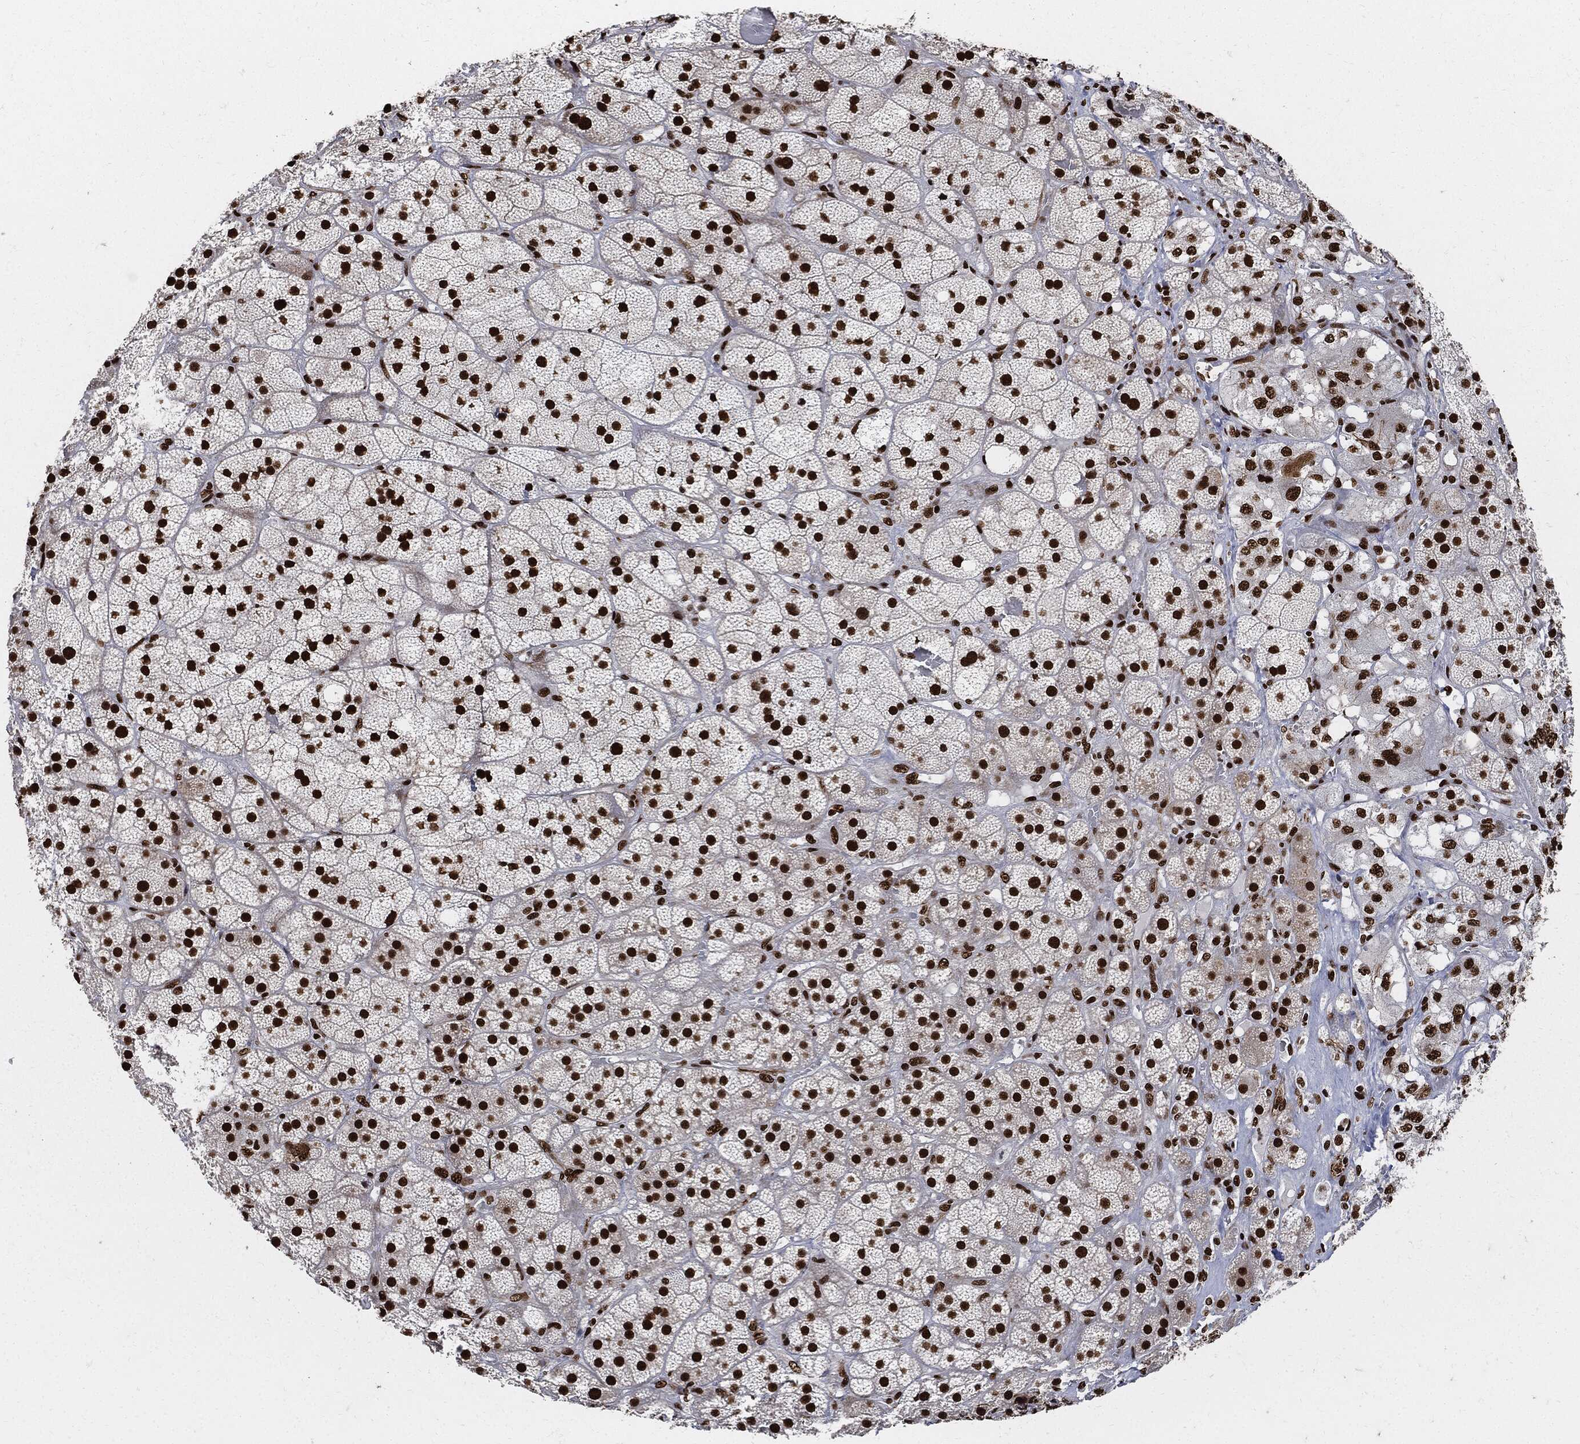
{"staining": {"intensity": "strong", "quantity": ">75%", "location": "nuclear"}, "tissue": "adrenal gland", "cell_type": "Glandular cells", "image_type": "normal", "snomed": [{"axis": "morphology", "description": "Normal tissue, NOS"}, {"axis": "topography", "description": "Adrenal gland"}], "caption": "Glandular cells show high levels of strong nuclear expression in approximately >75% of cells in benign human adrenal gland. The protein is stained brown, and the nuclei are stained in blue (DAB (3,3'-diaminobenzidine) IHC with brightfield microscopy, high magnification).", "gene": "RECQL", "patient": {"sex": "male", "age": 57}}